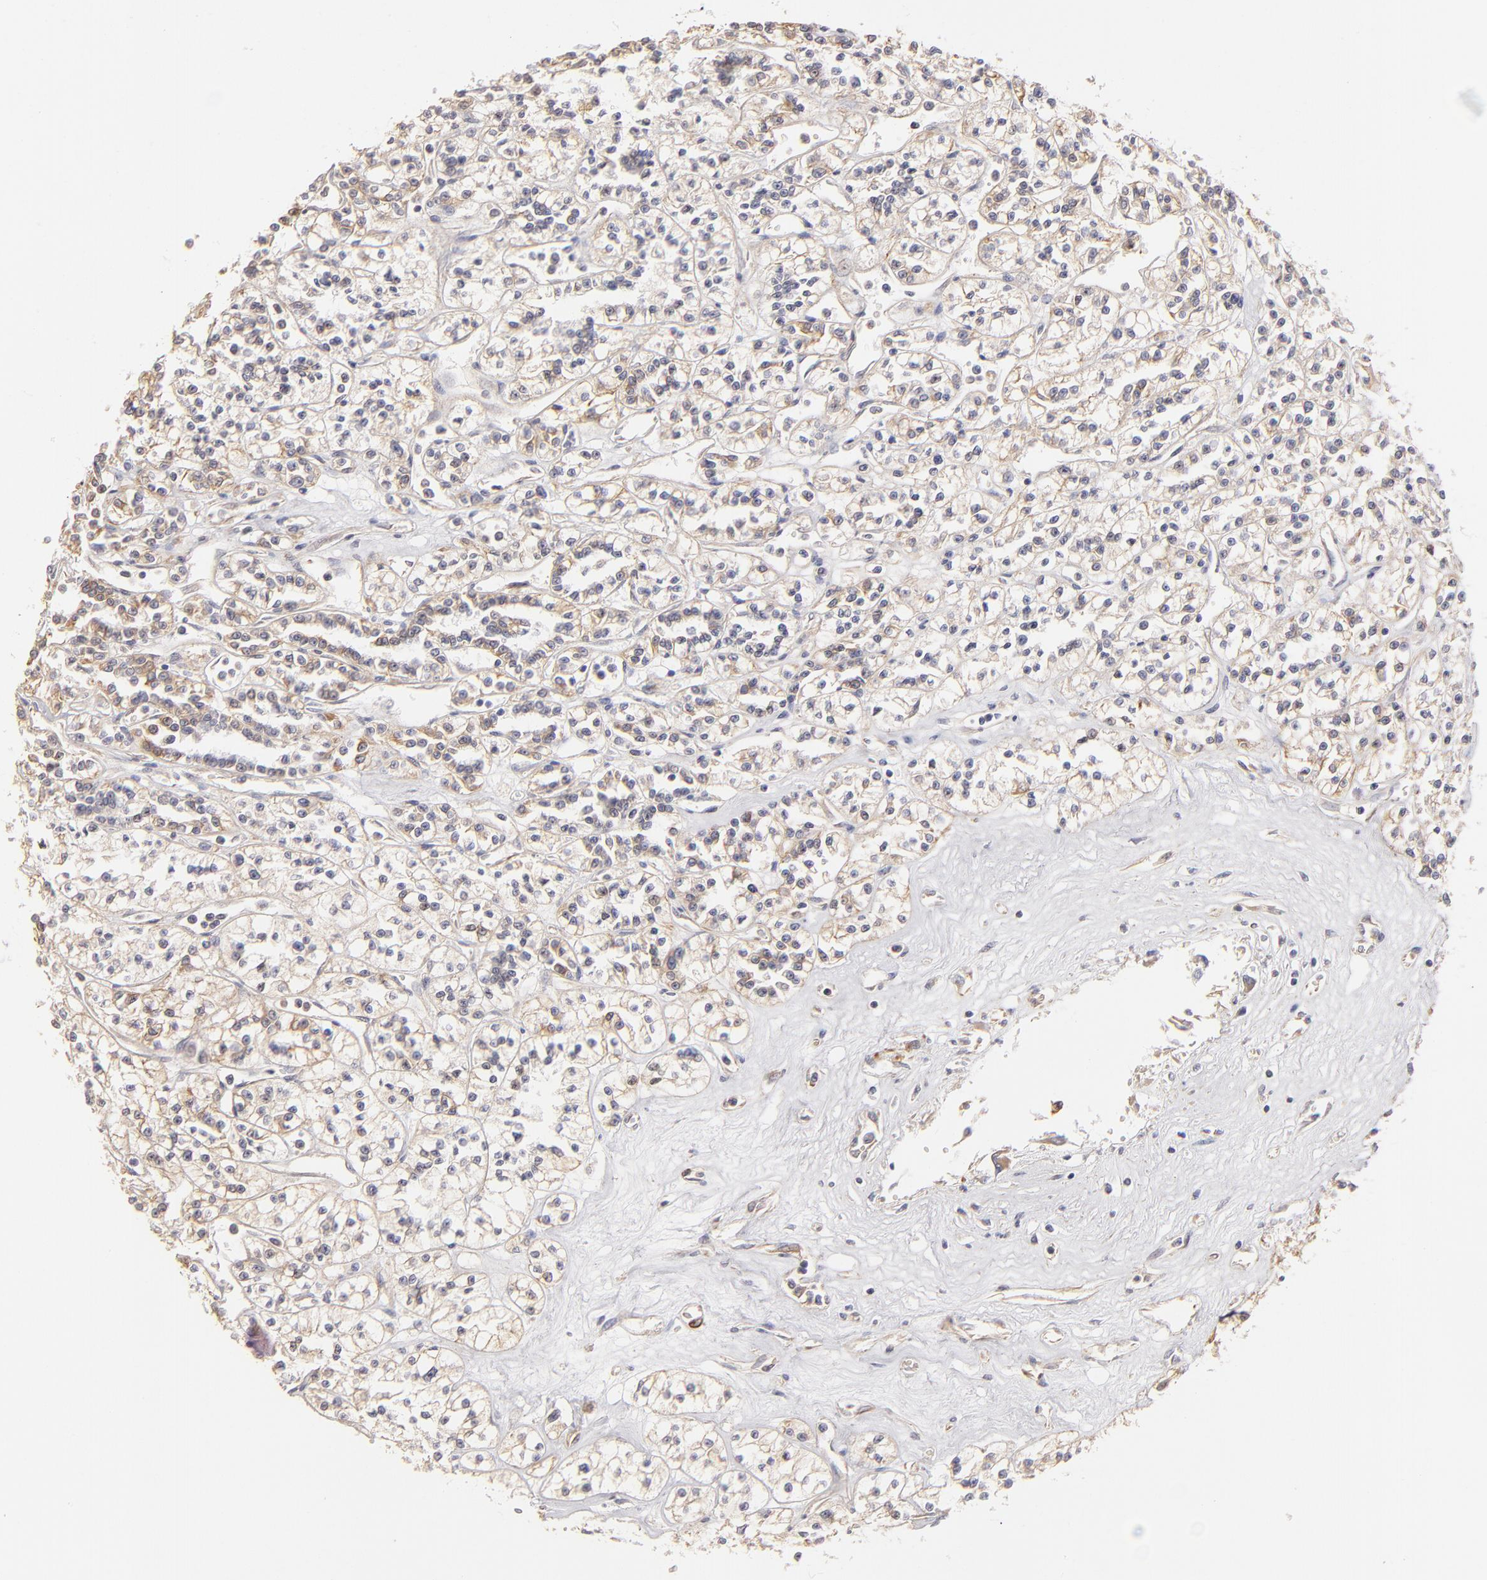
{"staining": {"intensity": "moderate", "quantity": ">75%", "location": "cytoplasmic/membranous"}, "tissue": "renal cancer", "cell_type": "Tumor cells", "image_type": "cancer", "snomed": [{"axis": "morphology", "description": "Adenocarcinoma, NOS"}, {"axis": "topography", "description": "Kidney"}], "caption": "The image exhibits a brown stain indicating the presence of a protein in the cytoplasmic/membranous of tumor cells in renal cancer (adenocarcinoma).", "gene": "ABCC1", "patient": {"sex": "female", "age": 76}}